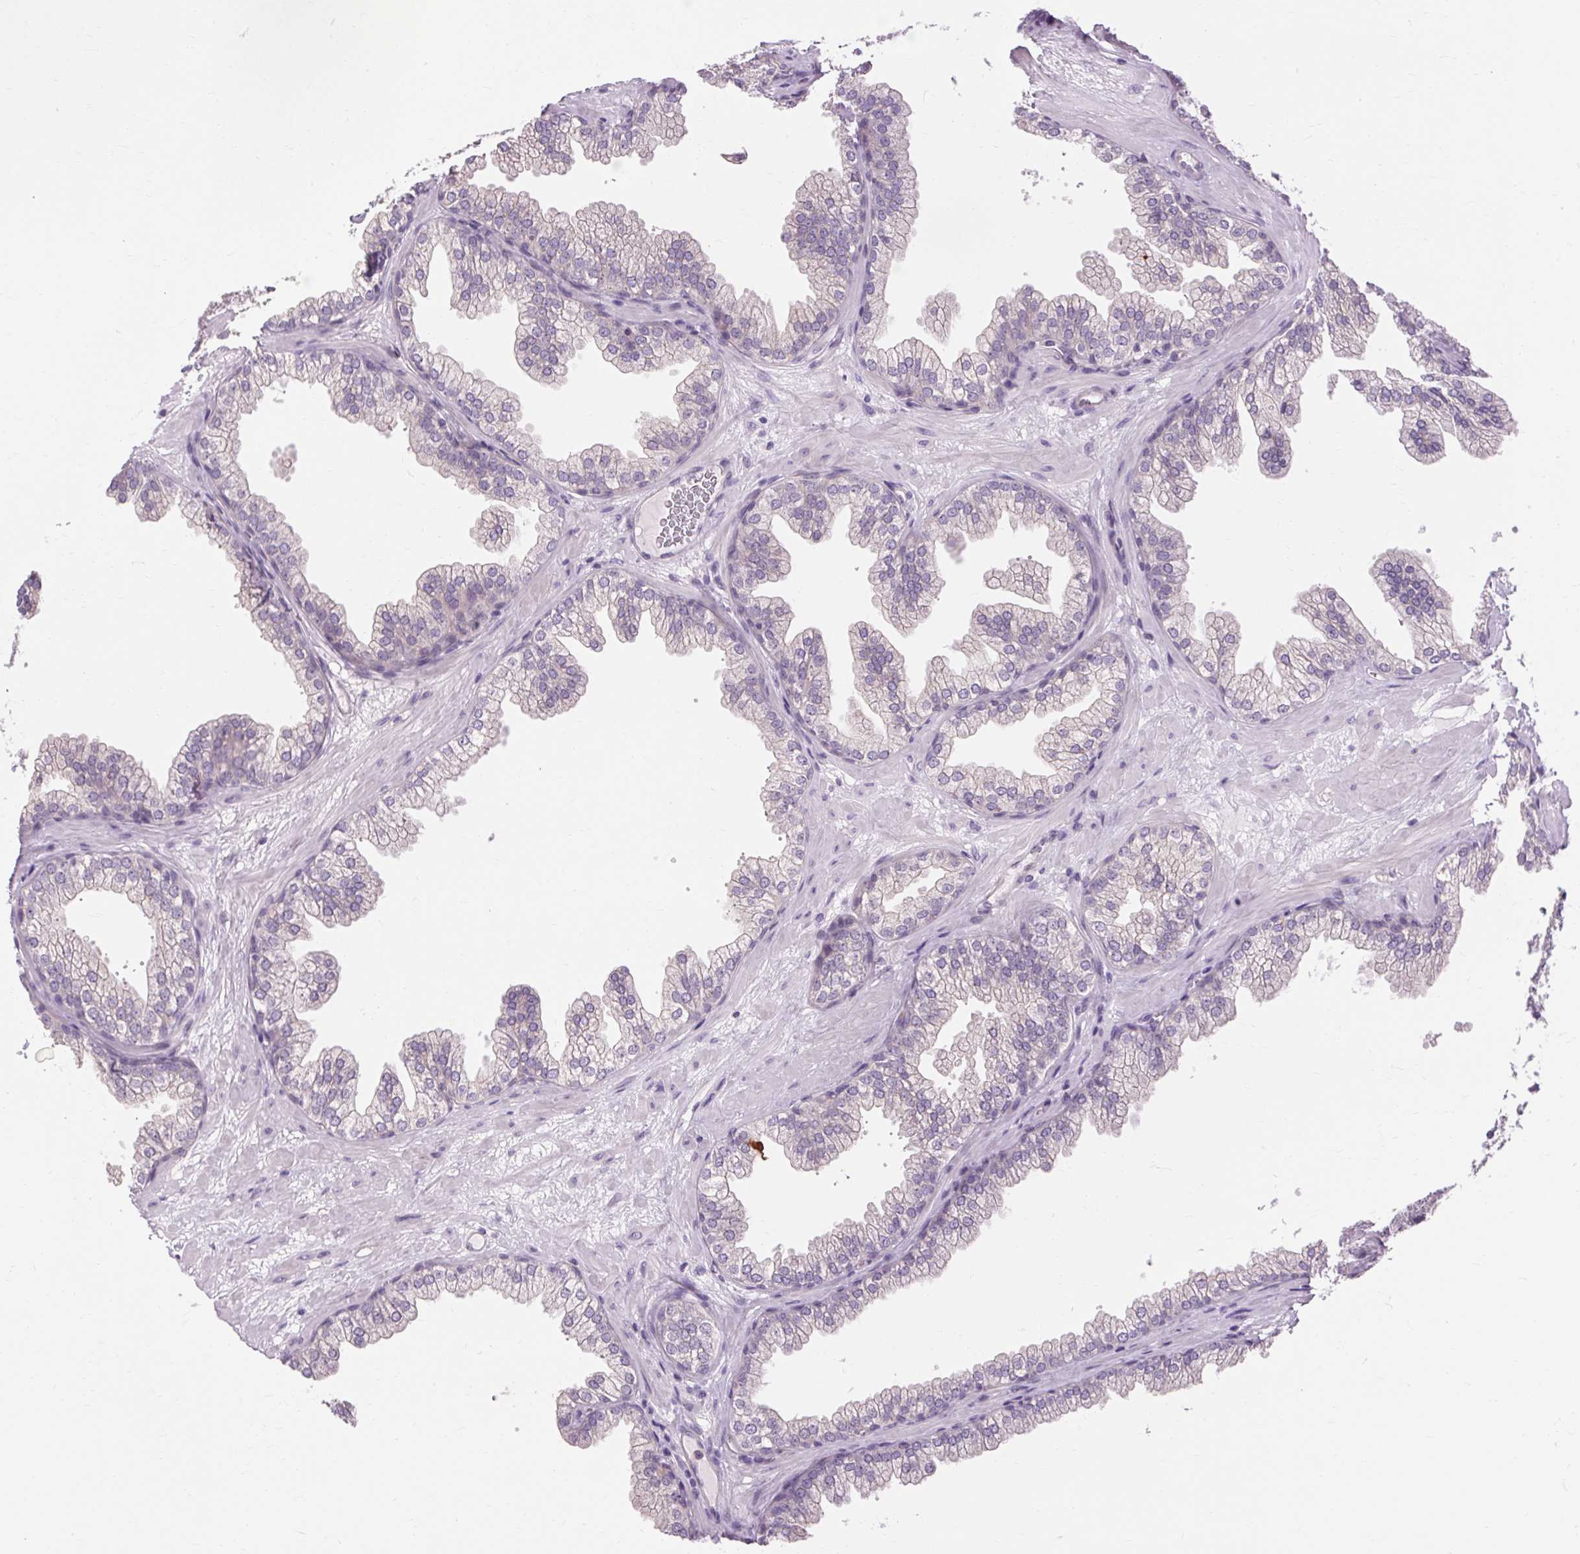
{"staining": {"intensity": "weak", "quantity": "<25%", "location": "cytoplasmic/membranous"}, "tissue": "prostate", "cell_type": "Glandular cells", "image_type": "normal", "snomed": [{"axis": "morphology", "description": "Normal tissue, NOS"}, {"axis": "topography", "description": "Prostate"}], "caption": "There is no significant expression in glandular cells of prostate. (Immunohistochemistry, brightfield microscopy, high magnification).", "gene": "TM6SF1", "patient": {"sex": "male", "age": 37}}